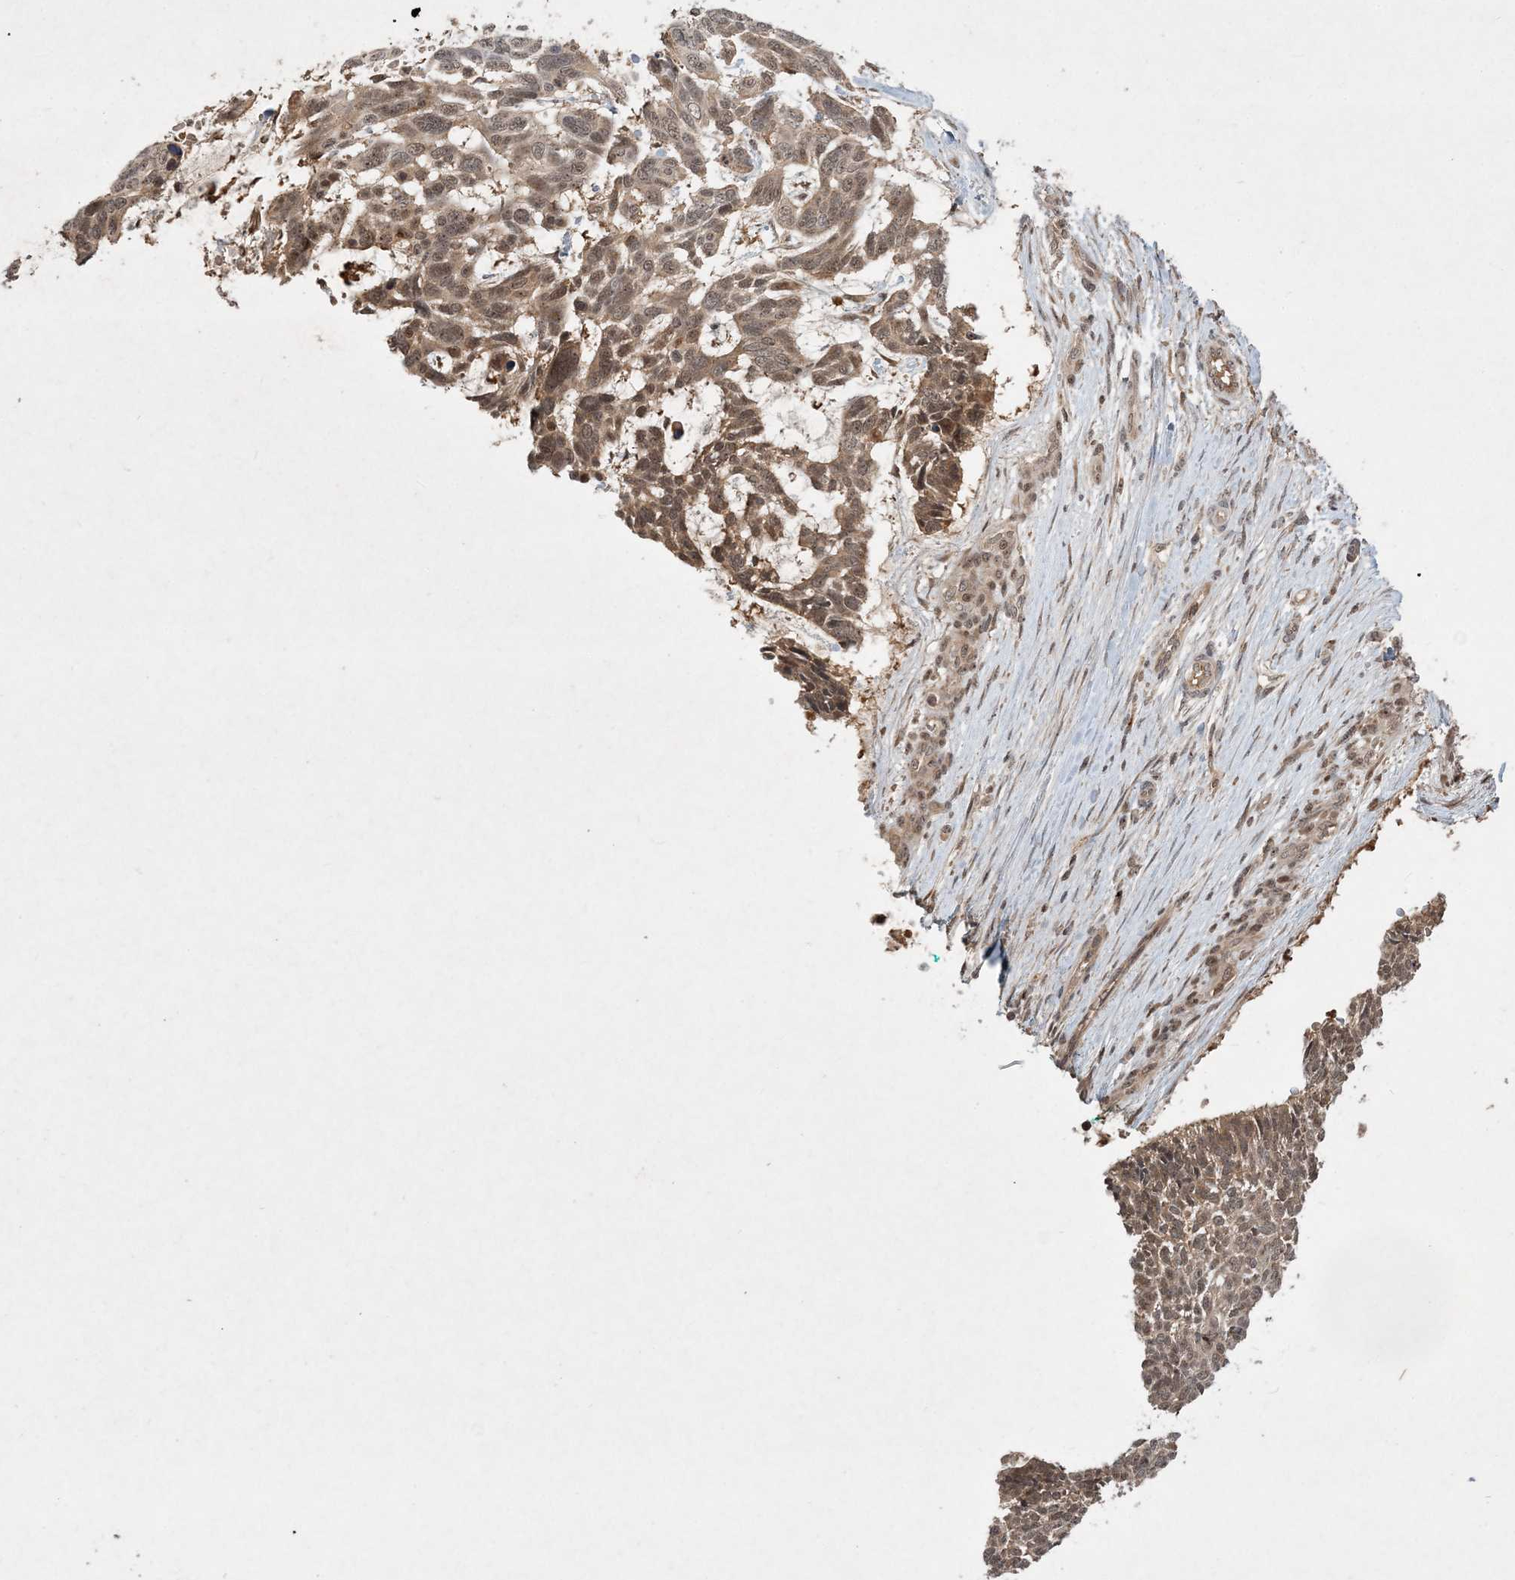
{"staining": {"intensity": "moderate", "quantity": "25%-75%", "location": "cytoplasmic/membranous,nuclear"}, "tissue": "skin cancer", "cell_type": "Tumor cells", "image_type": "cancer", "snomed": [{"axis": "morphology", "description": "Basal cell carcinoma"}, {"axis": "topography", "description": "Skin"}], "caption": "This photomicrograph exhibits immunohistochemistry (IHC) staining of human skin cancer, with medium moderate cytoplasmic/membranous and nuclear staining in about 25%-75% of tumor cells.", "gene": "UBR3", "patient": {"sex": "male", "age": 88}}